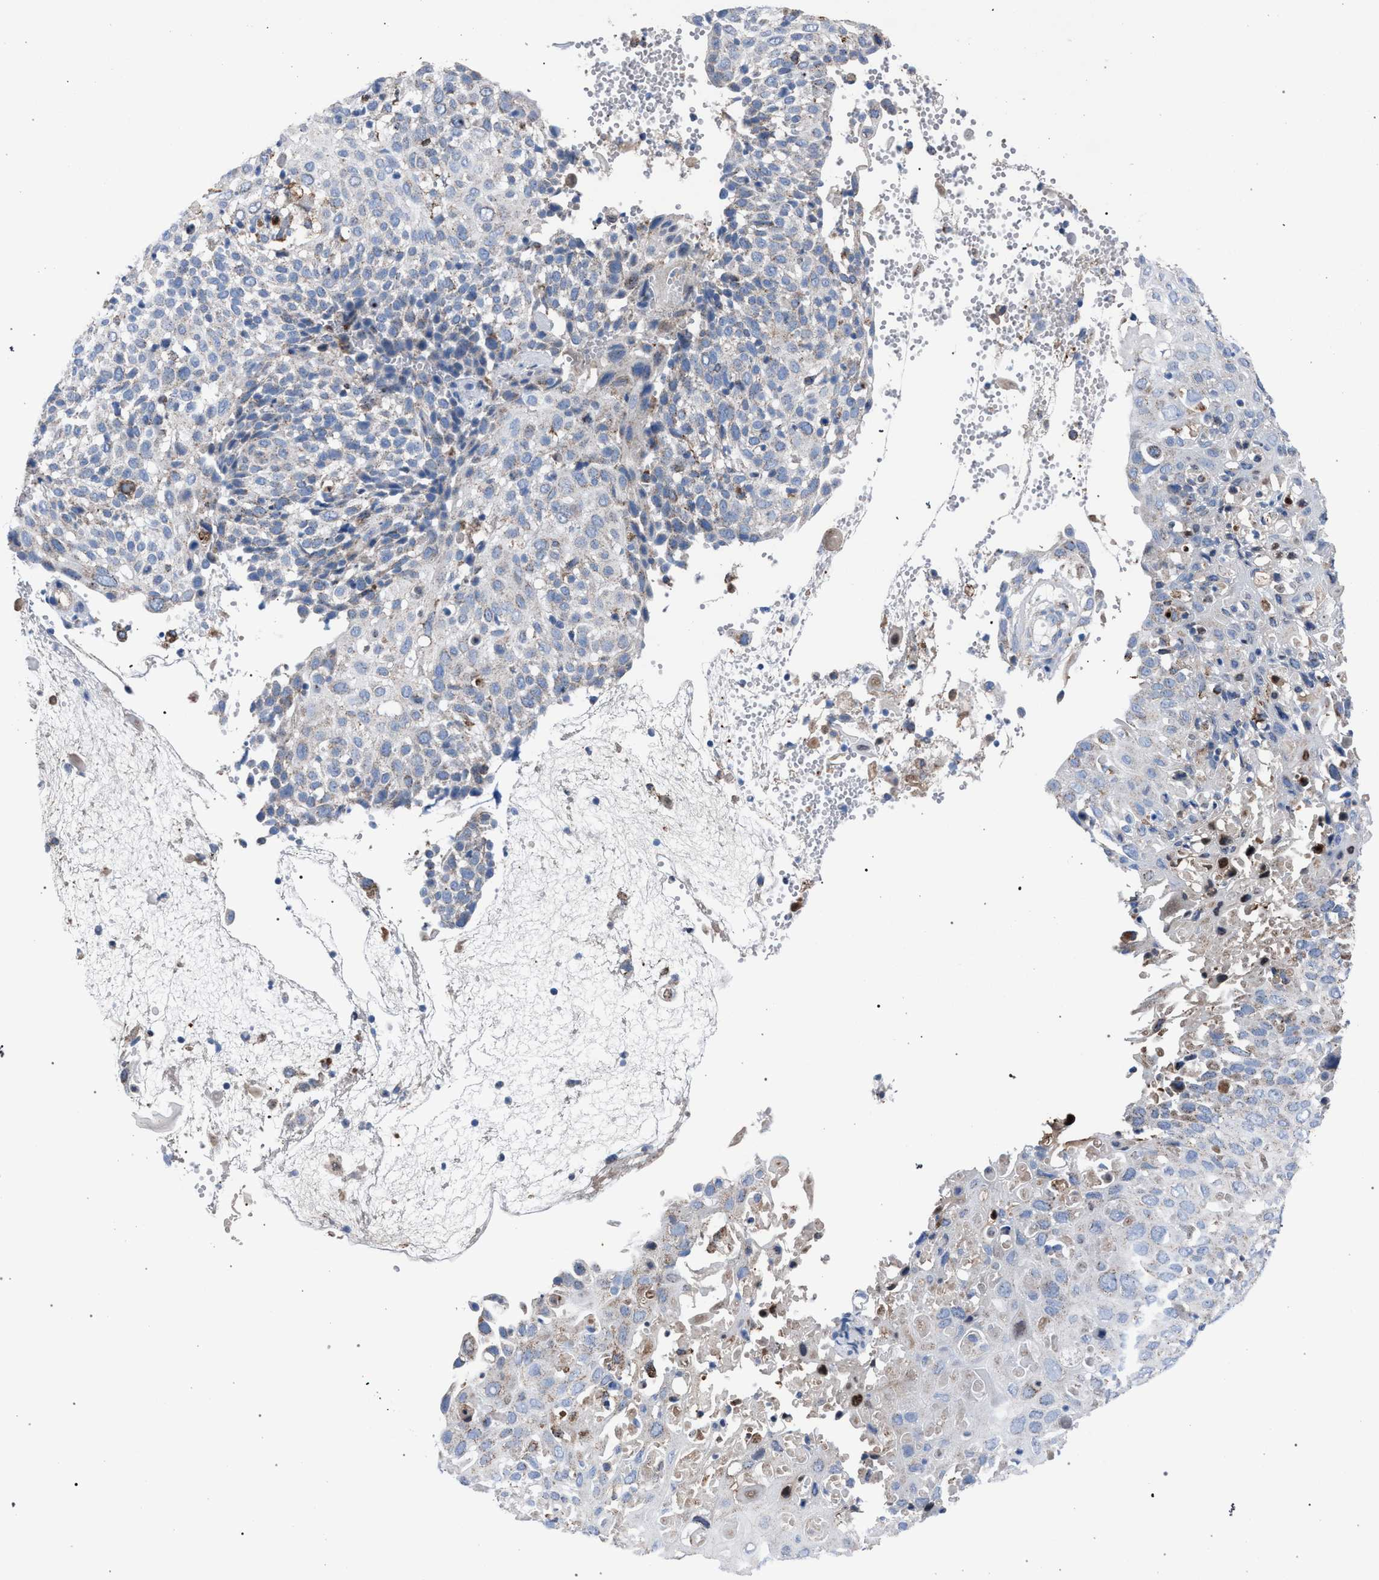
{"staining": {"intensity": "weak", "quantity": "25%-75%", "location": "cytoplasmic/membranous"}, "tissue": "cervical cancer", "cell_type": "Tumor cells", "image_type": "cancer", "snomed": [{"axis": "morphology", "description": "Squamous cell carcinoma, NOS"}, {"axis": "topography", "description": "Cervix"}], "caption": "Cervical cancer (squamous cell carcinoma) tissue shows weak cytoplasmic/membranous positivity in approximately 25%-75% of tumor cells", "gene": "HSD17B4", "patient": {"sex": "female", "age": 74}}